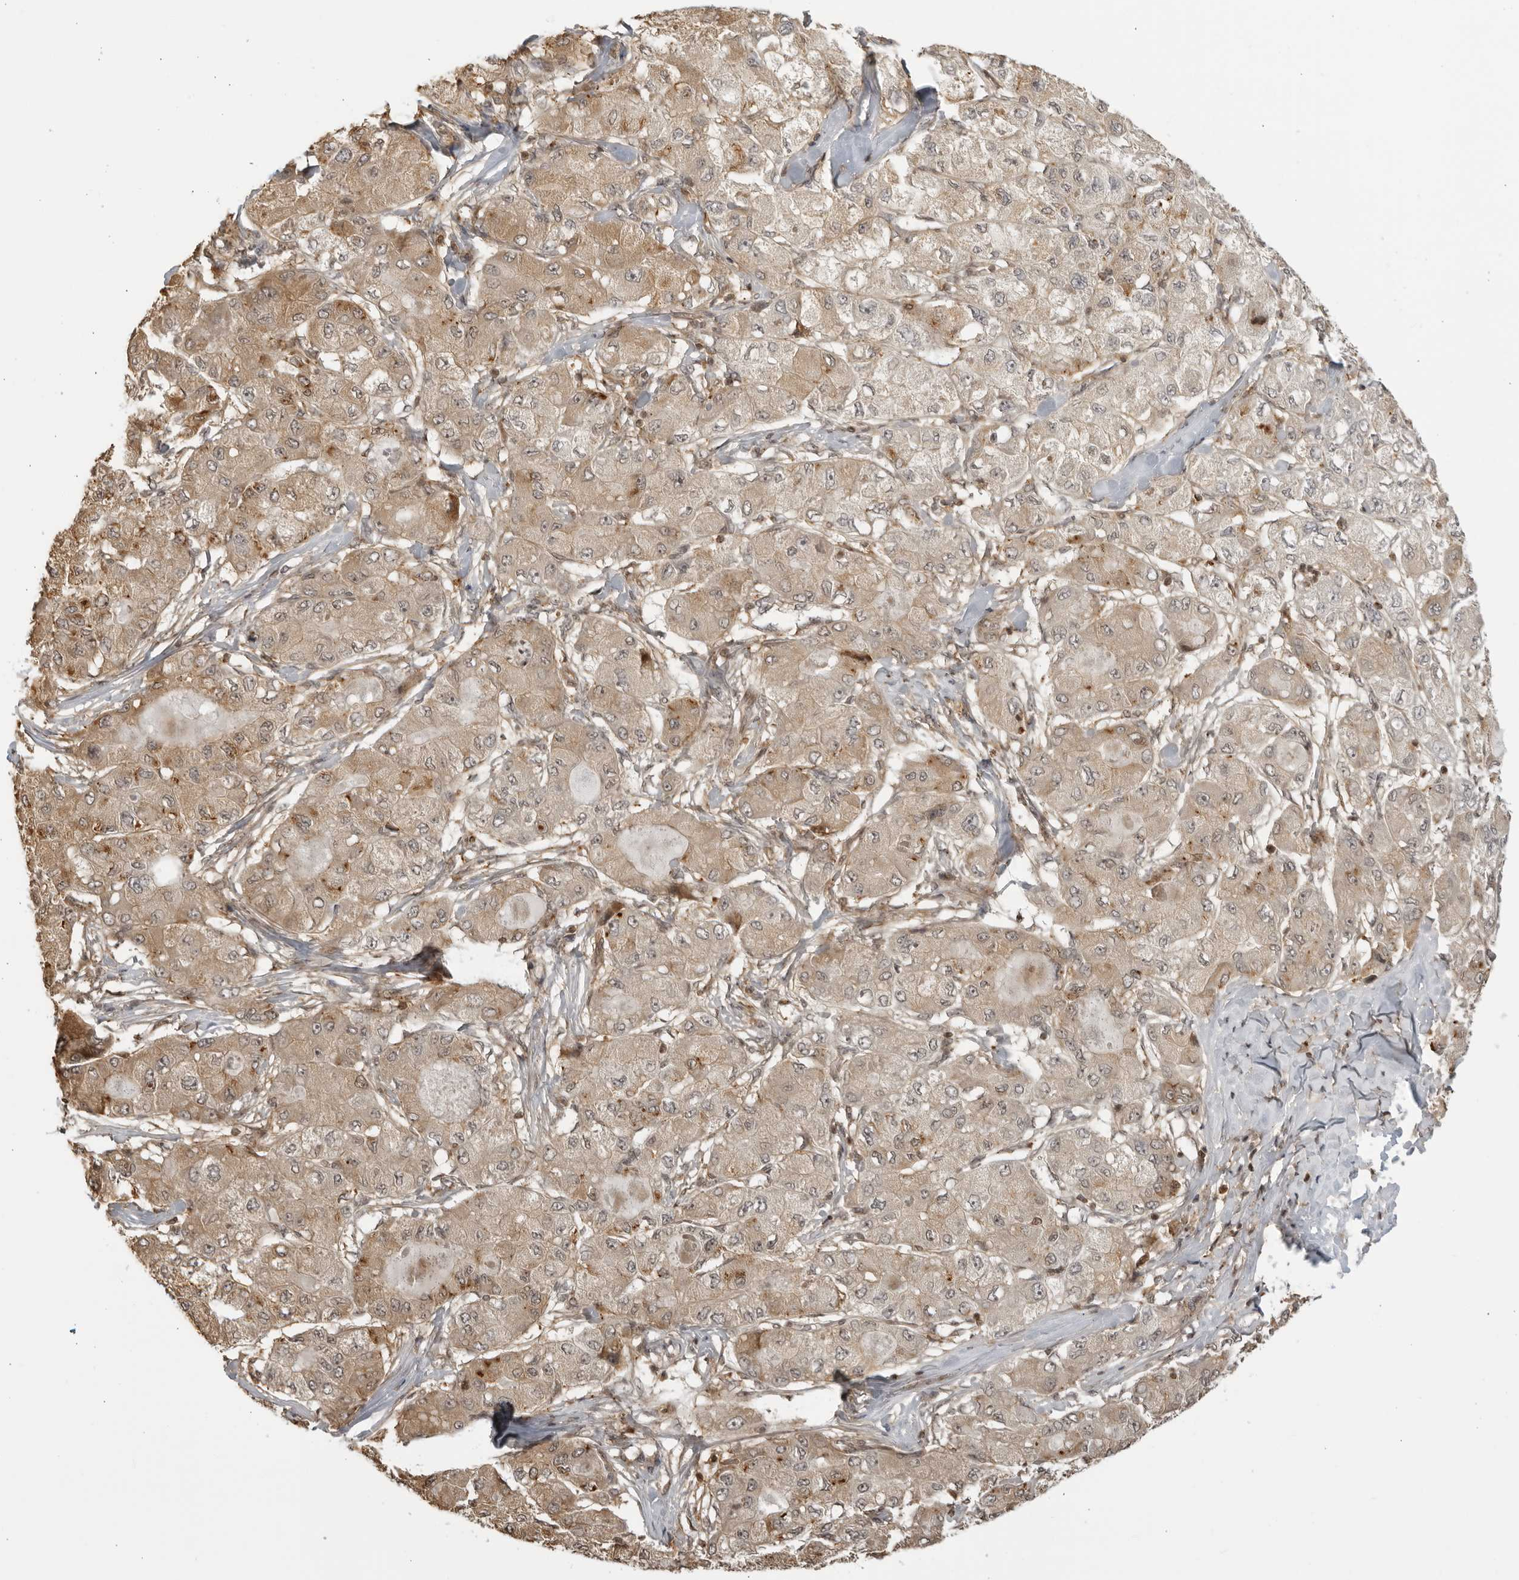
{"staining": {"intensity": "moderate", "quantity": ">75%", "location": "cytoplasmic/membranous"}, "tissue": "liver cancer", "cell_type": "Tumor cells", "image_type": "cancer", "snomed": [{"axis": "morphology", "description": "Carcinoma, Hepatocellular, NOS"}, {"axis": "topography", "description": "Liver"}], "caption": "Human liver cancer (hepatocellular carcinoma) stained for a protein (brown) shows moderate cytoplasmic/membranous positive staining in about >75% of tumor cells.", "gene": "TCF21", "patient": {"sex": "male", "age": 80}}